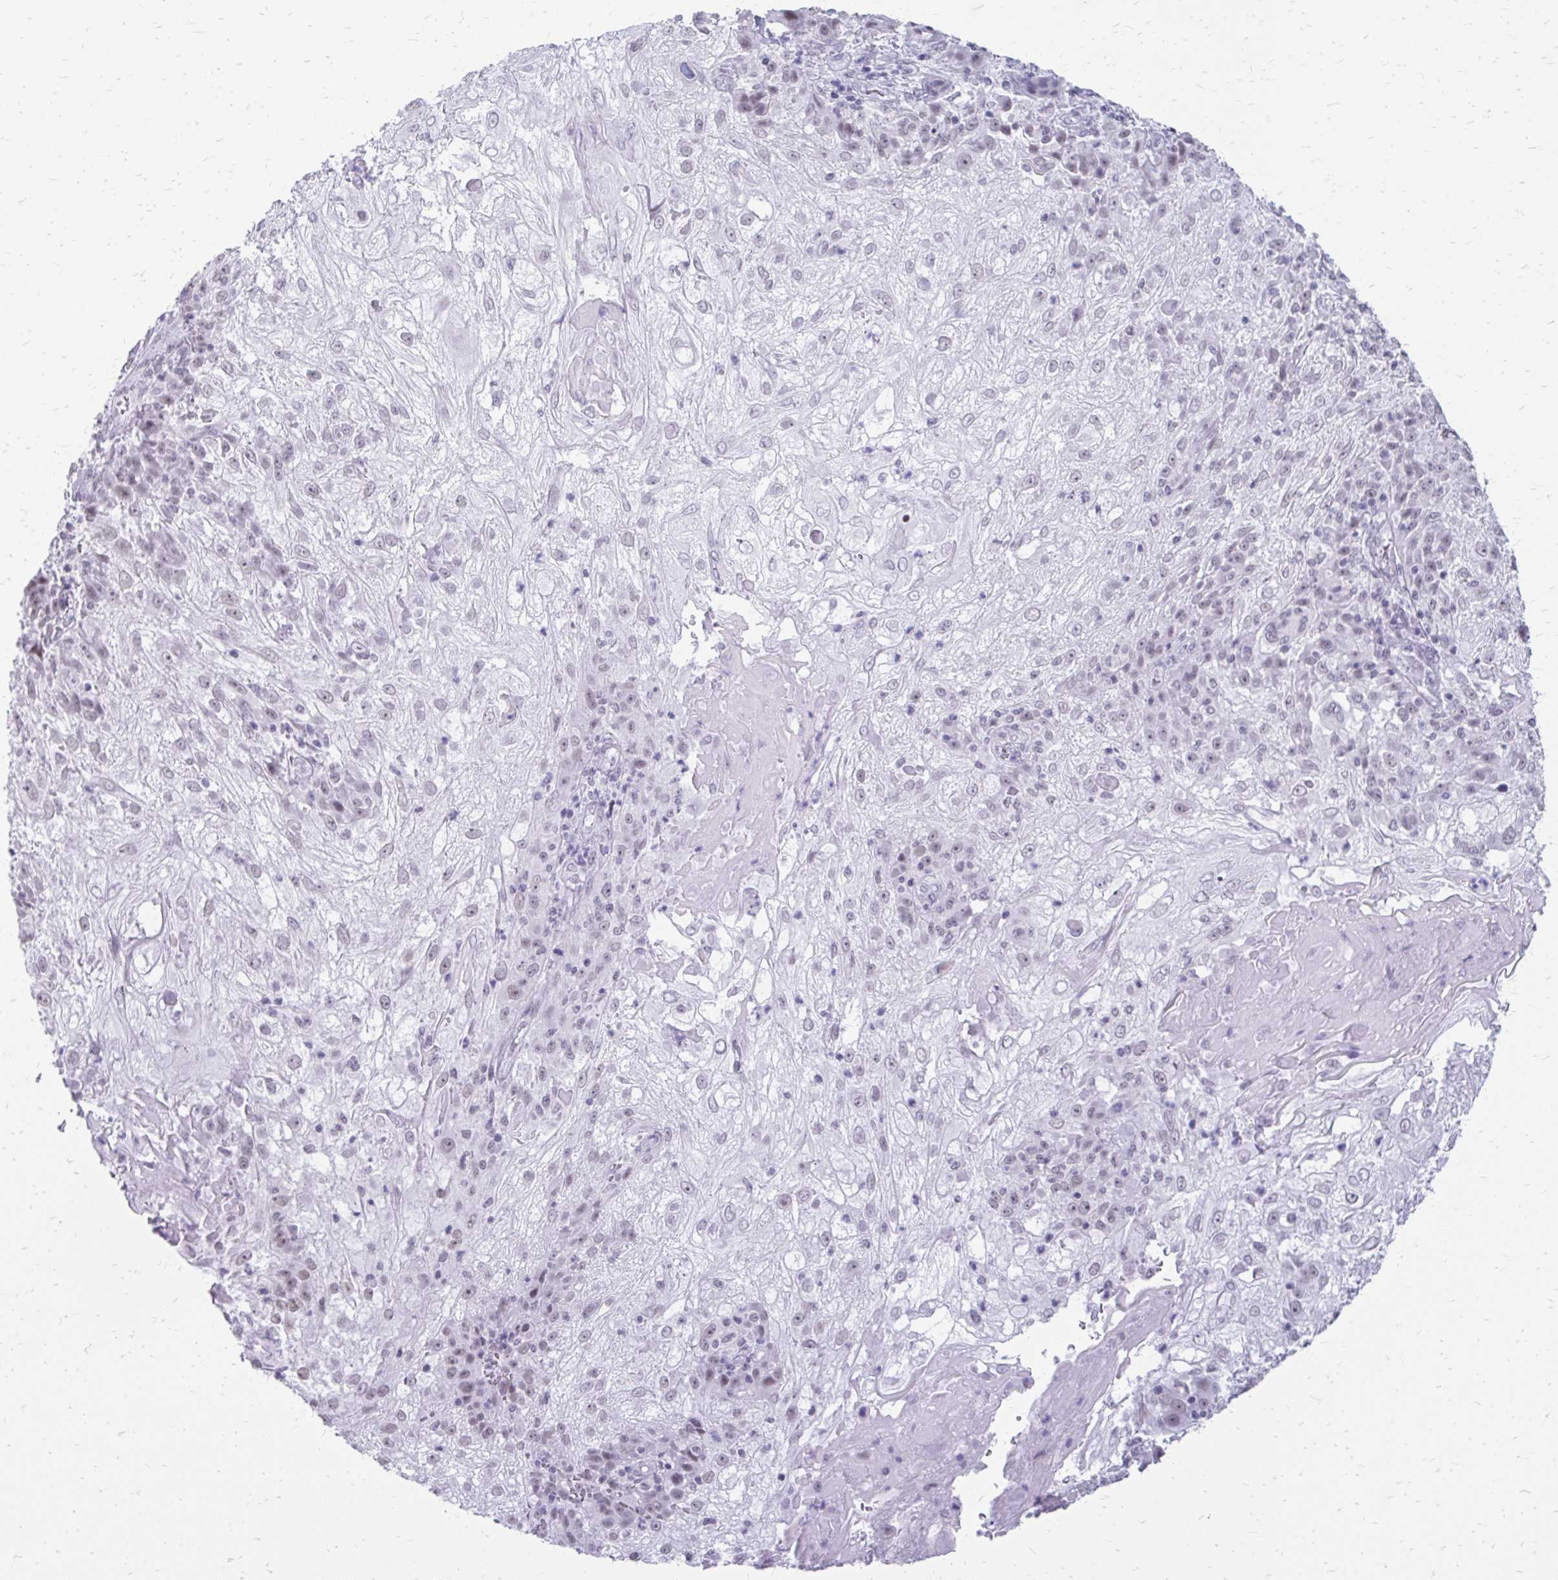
{"staining": {"intensity": "negative", "quantity": "none", "location": "none"}, "tissue": "skin cancer", "cell_type": "Tumor cells", "image_type": "cancer", "snomed": [{"axis": "morphology", "description": "Normal tissue, NOS"}, {"axis": "morphology", "description": "Squamous cell carcinoma, NOS"}, {"axis": "topography", "description": "Skin"}], "caption": "The immunohistochemistry image has no significant positivity in tumor cells of skin cancer (squamous cell carcinoma) tissue. Brightfield microscopy of IHC stained with DAB (3,3'-diaminobenzidine) (brown) and hematoxylin (blue), captured at high magnification.", "gene": "SS18", "patient": {"sex": "female", "age": 83}}